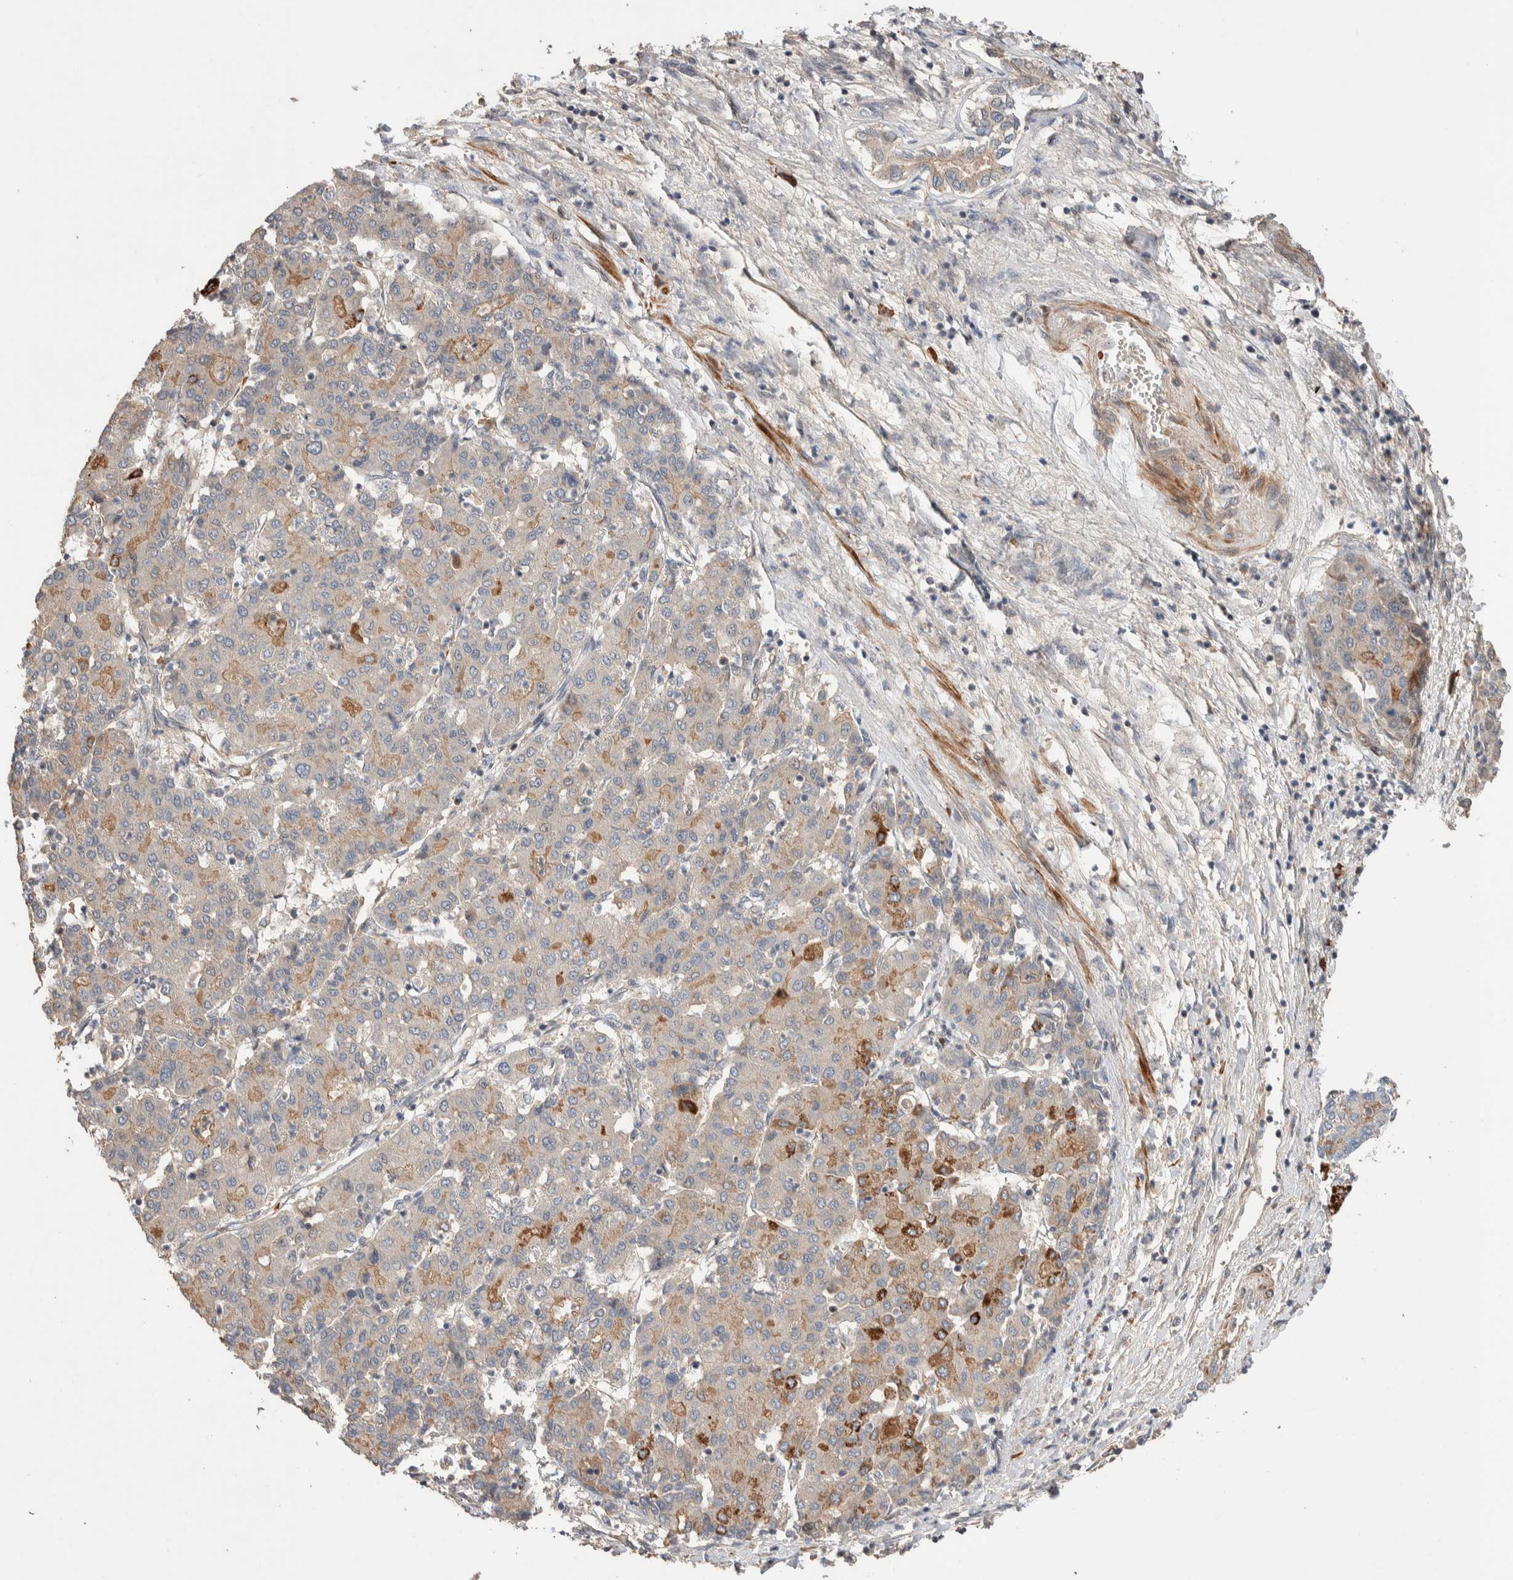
{"staining": {"intensity": "moderate", "quantity": "<25%", "location": "cytoplasmic/membranous"}, "tissue": "liver cancer", "cell_type": "Tumor cells", "image_type": "cancer", "snomed": [{"axis": "morphology", "description": "Carcinoma, Hepatocellular, NOS"}, {"axis": "topography", "description": "Liver"}], "caption": "Protein expression analysis of human liver hepatocellular carcinoma reveals moderate cytoplasmic/membranous expression in about <25% of tumor cells.", "gene": "WDR91", "patient": {"sex": "male", "age": 65}}